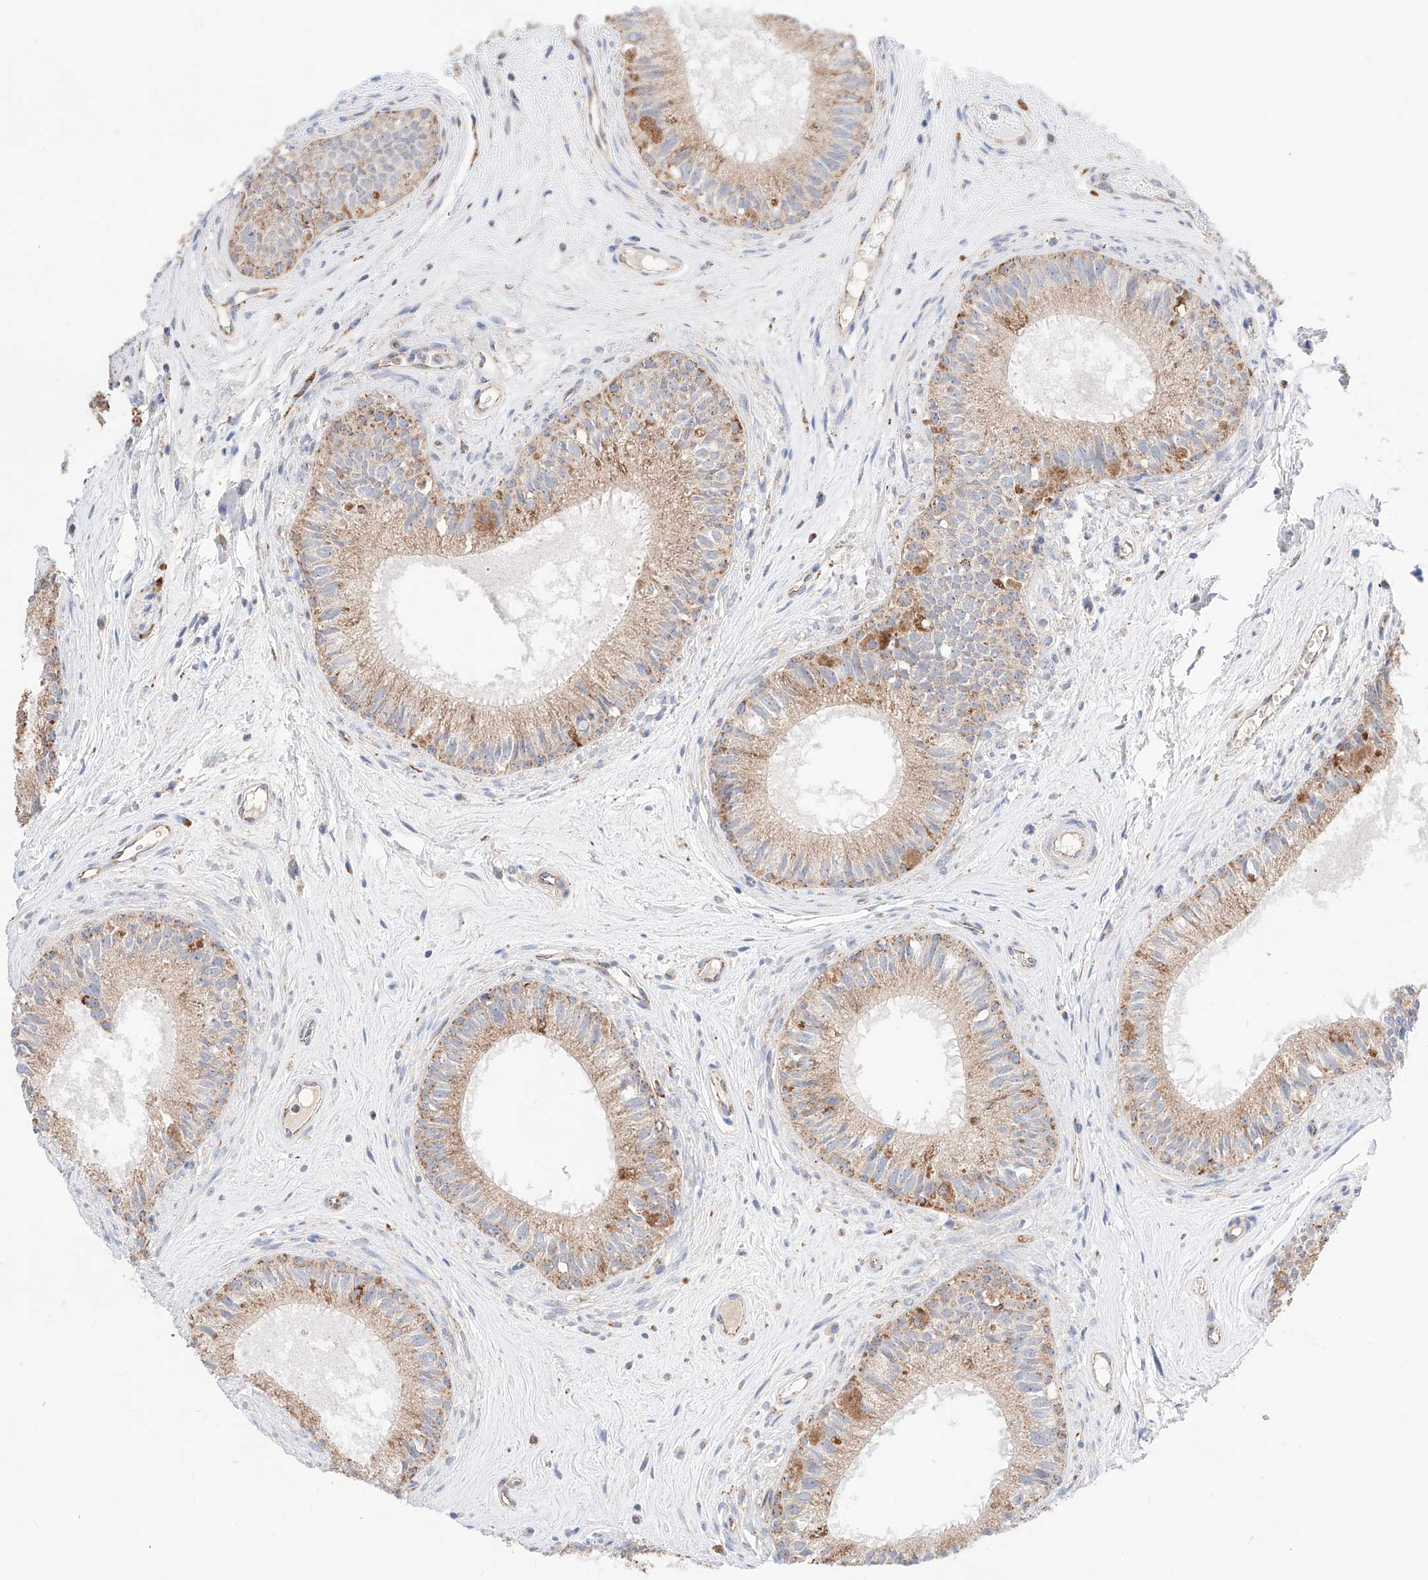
{"staining": {"intensity": "moderate", "quantity": ">75%", "location": "cytoplasmic/membranous"}, "tissue": "epididymis", "cell_type": "Glandular cells", "image_type": "normal", "snomed": [{"axis": "morphology", "description": "Normal tissue, NOS"}, {"axis": "topography", "description": "Epididymis"}], "caption": "IHC image of unremarkable human epididymis stained for a protein (brown), which displays medium levels of moderate cytoplasmic/membranous positivity in about >75% of glandular cells.", "gene": "KTI12", "patient": {"sex": "male", "age": 71}}